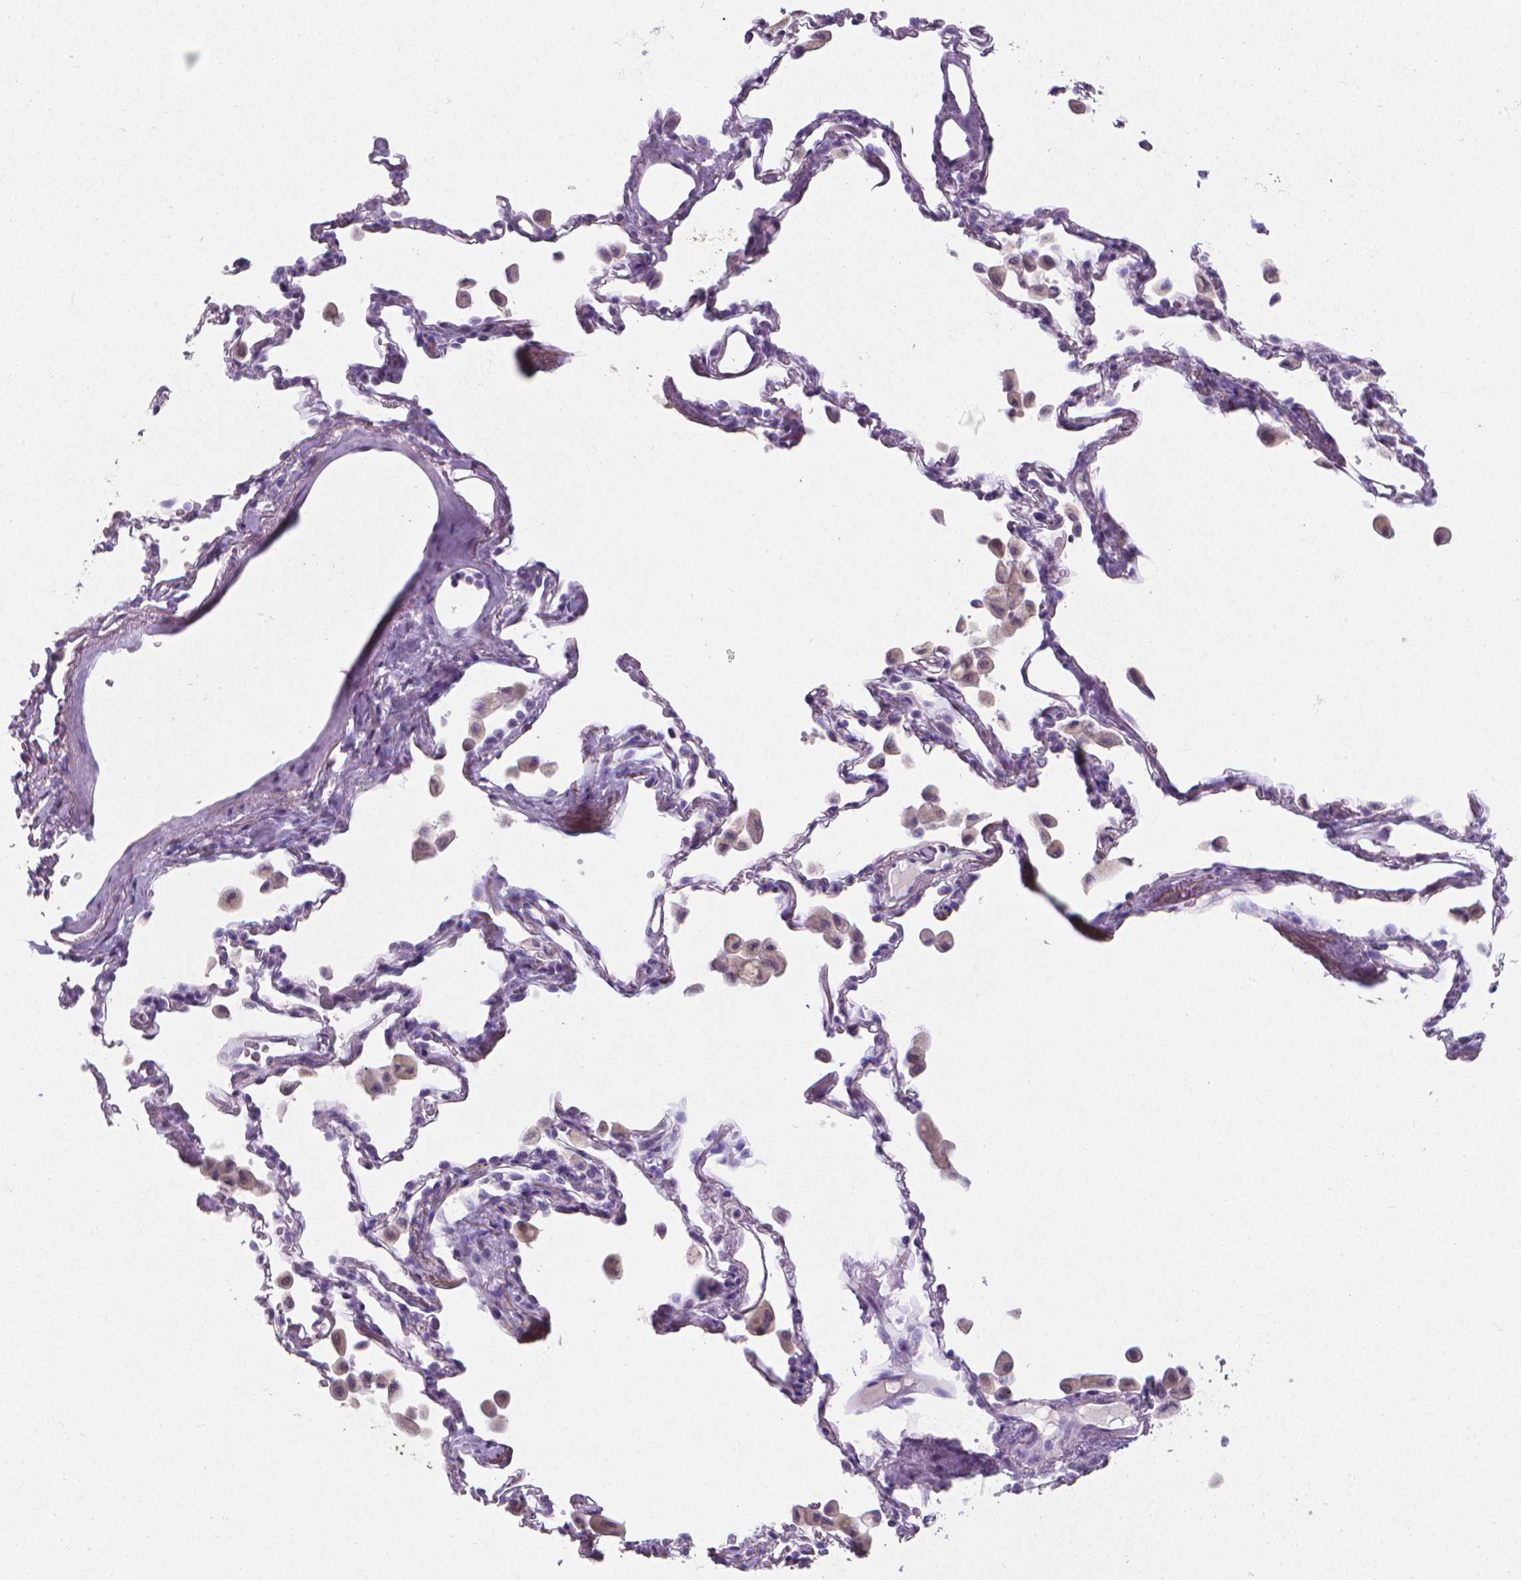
{"staining": {"intensity": "negative", "quantity": "none", "location": "none"}, "tissue": "bronchus", "cell_type": "Respiratory epithelial cells", "image_type": "normal", "snomed": [{"axis": "morphology", "description": "Normal tissue, NOS"}, {"axis": "topography", "description": "Bronchus"}, {"axis": "topography", "description": "Lung"}], "caption": "Immunohistochemistry micrograph of unremarkable human bronchus stained for a protein (brown), which shows no staining in respiratory epithelial cells.", "gene": "XPNPEP2", "patient": {"sex": "male", "age": 54}}